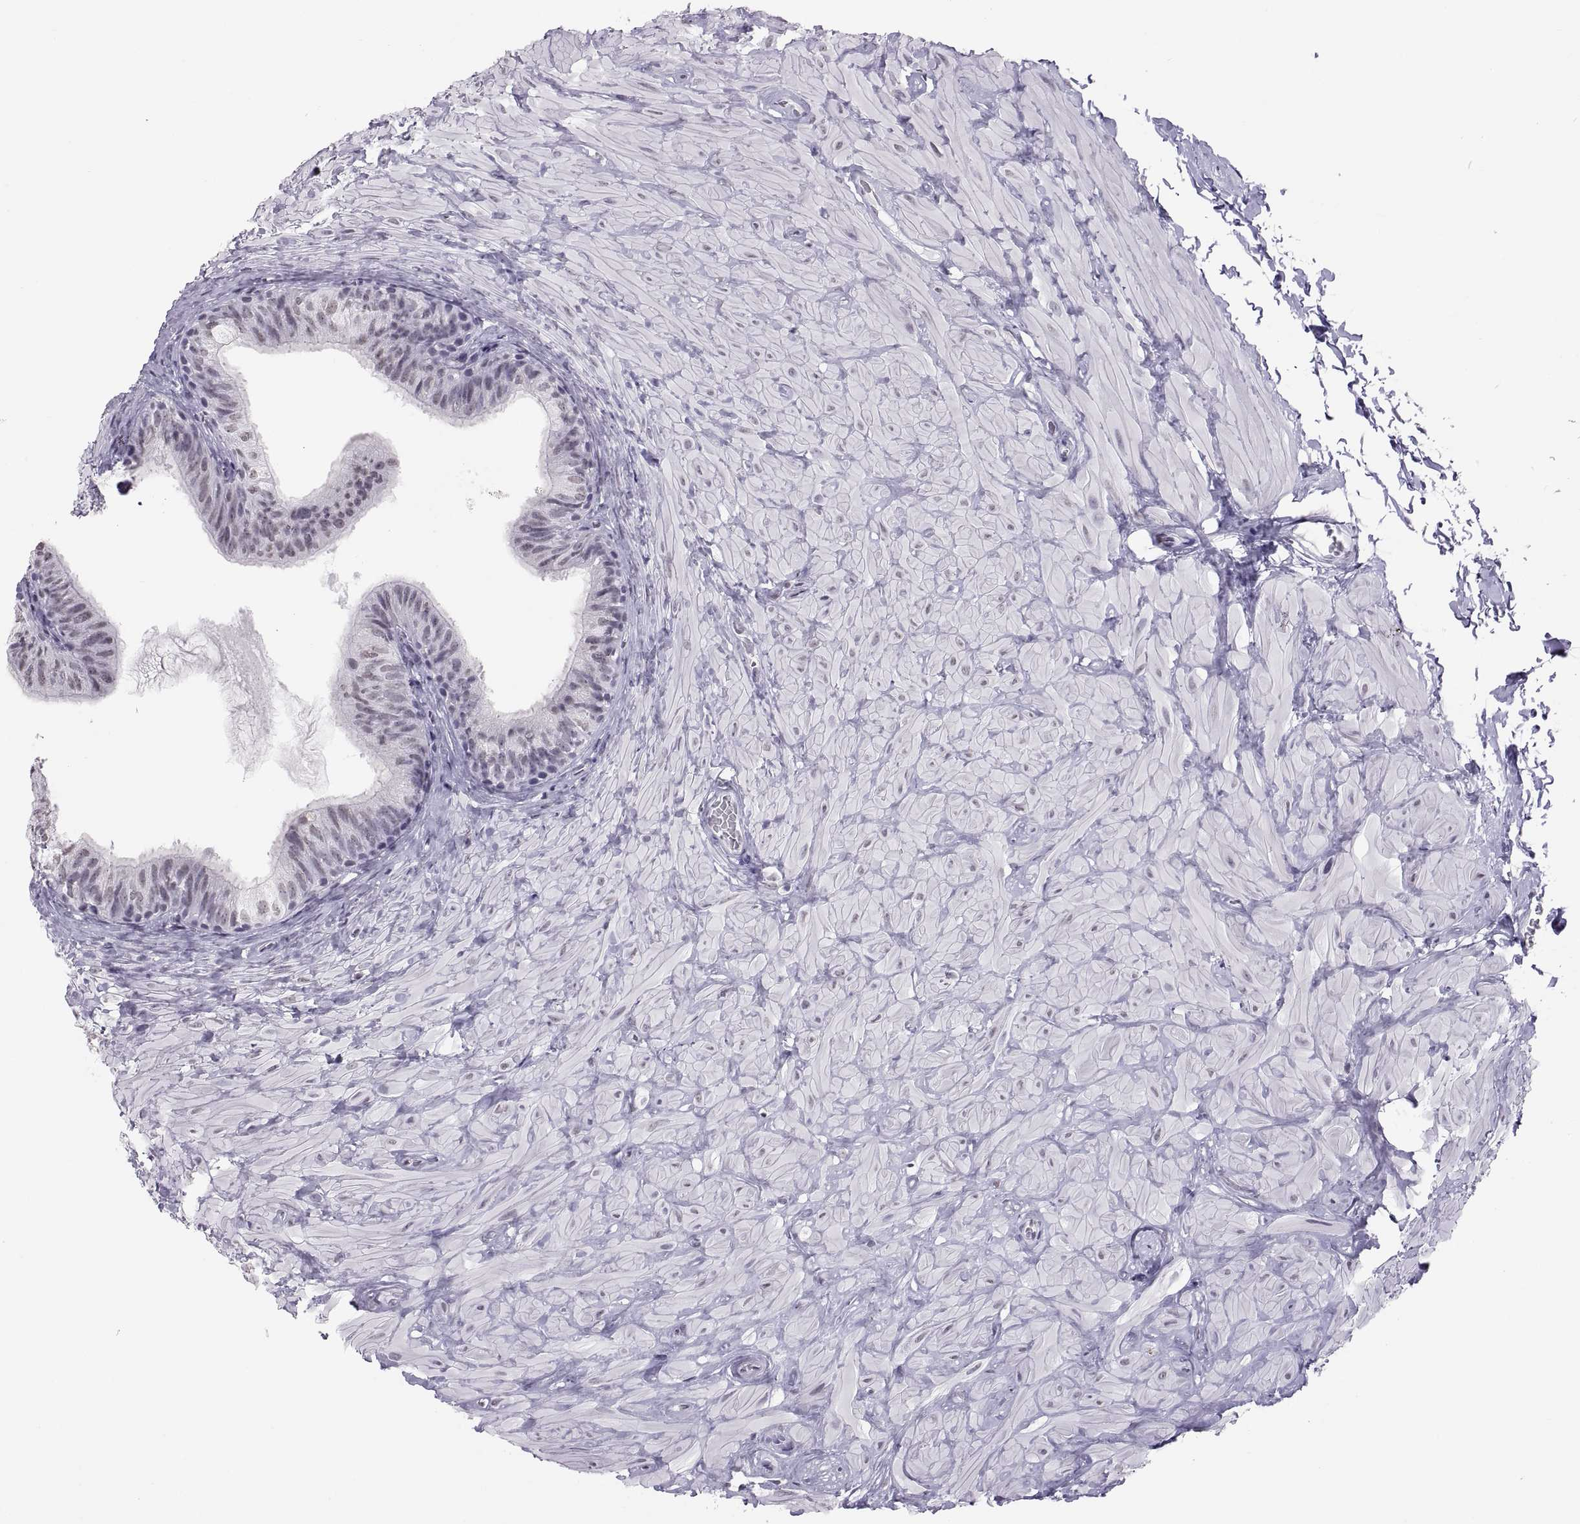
{"staining": {"intensity": "weak", "quantity": "<25%", "location": "nuclear"}, "tissue": "epididymis", "cell_type": "Glandular cells", "image_type": "normal", "snomed": [{"axis": "morphology", "description": "Normal tissue, NOS"}, {"axis": "topography", "description": "Epididymis"}, {"axis": "topography", "description": "Vas deferens"}], "caption": "A high-resolution histopathology image shows immunohistochemistry (IHC) staining of benign epididymis, which exhibits no significant positivity in glandular cells.", "gene": "CARTPT", "patient": {"sex": "male", "age": 23}}